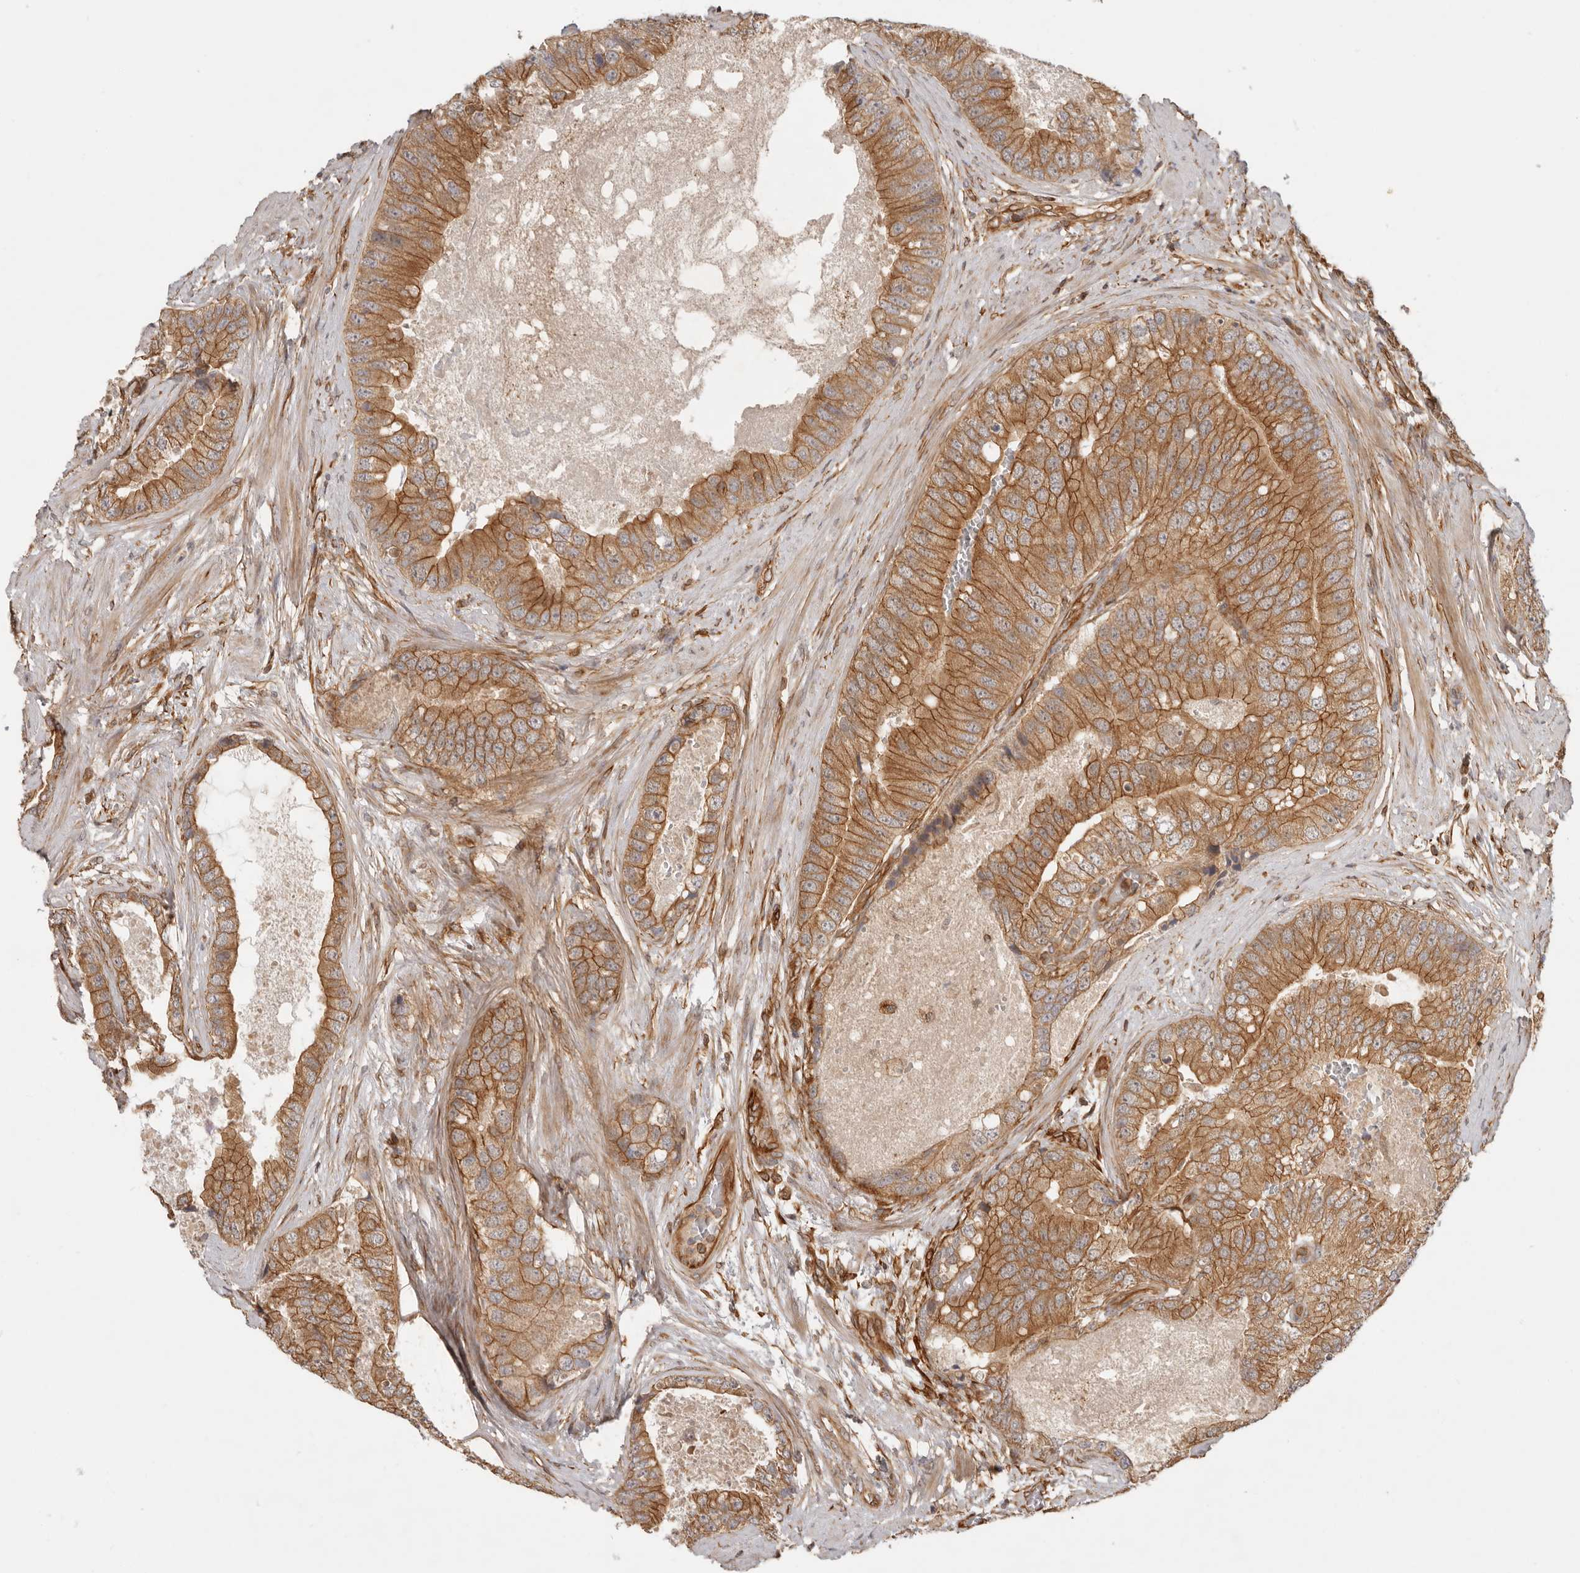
{"staining": {"intensity": "moderate", "quantity": ">75%", "location": "cytoplasmic/membranous"}, "tissue": "prostate cancer", "cell_type": "Tumor cells", "image_type": "cancer", "snomed": [{"axis": "morphology", "description": "Adenocarcinoma, High grade"}, {"axis": "topography", "description": "Prostate"}], "caption": "Immunohistochemistry micrograph of neoplastic tissue: human prostate high-grade adenocarcinoma stained using immunohistochemistry shows medium levels of moderate protein expression localized specifically in the cytoplasmic/membranous of tumor cells, appearing as a cytoplasmic/membranous brown color.", "gene": "UFSP1", "patient": {"sex": "male", "age": 70}}